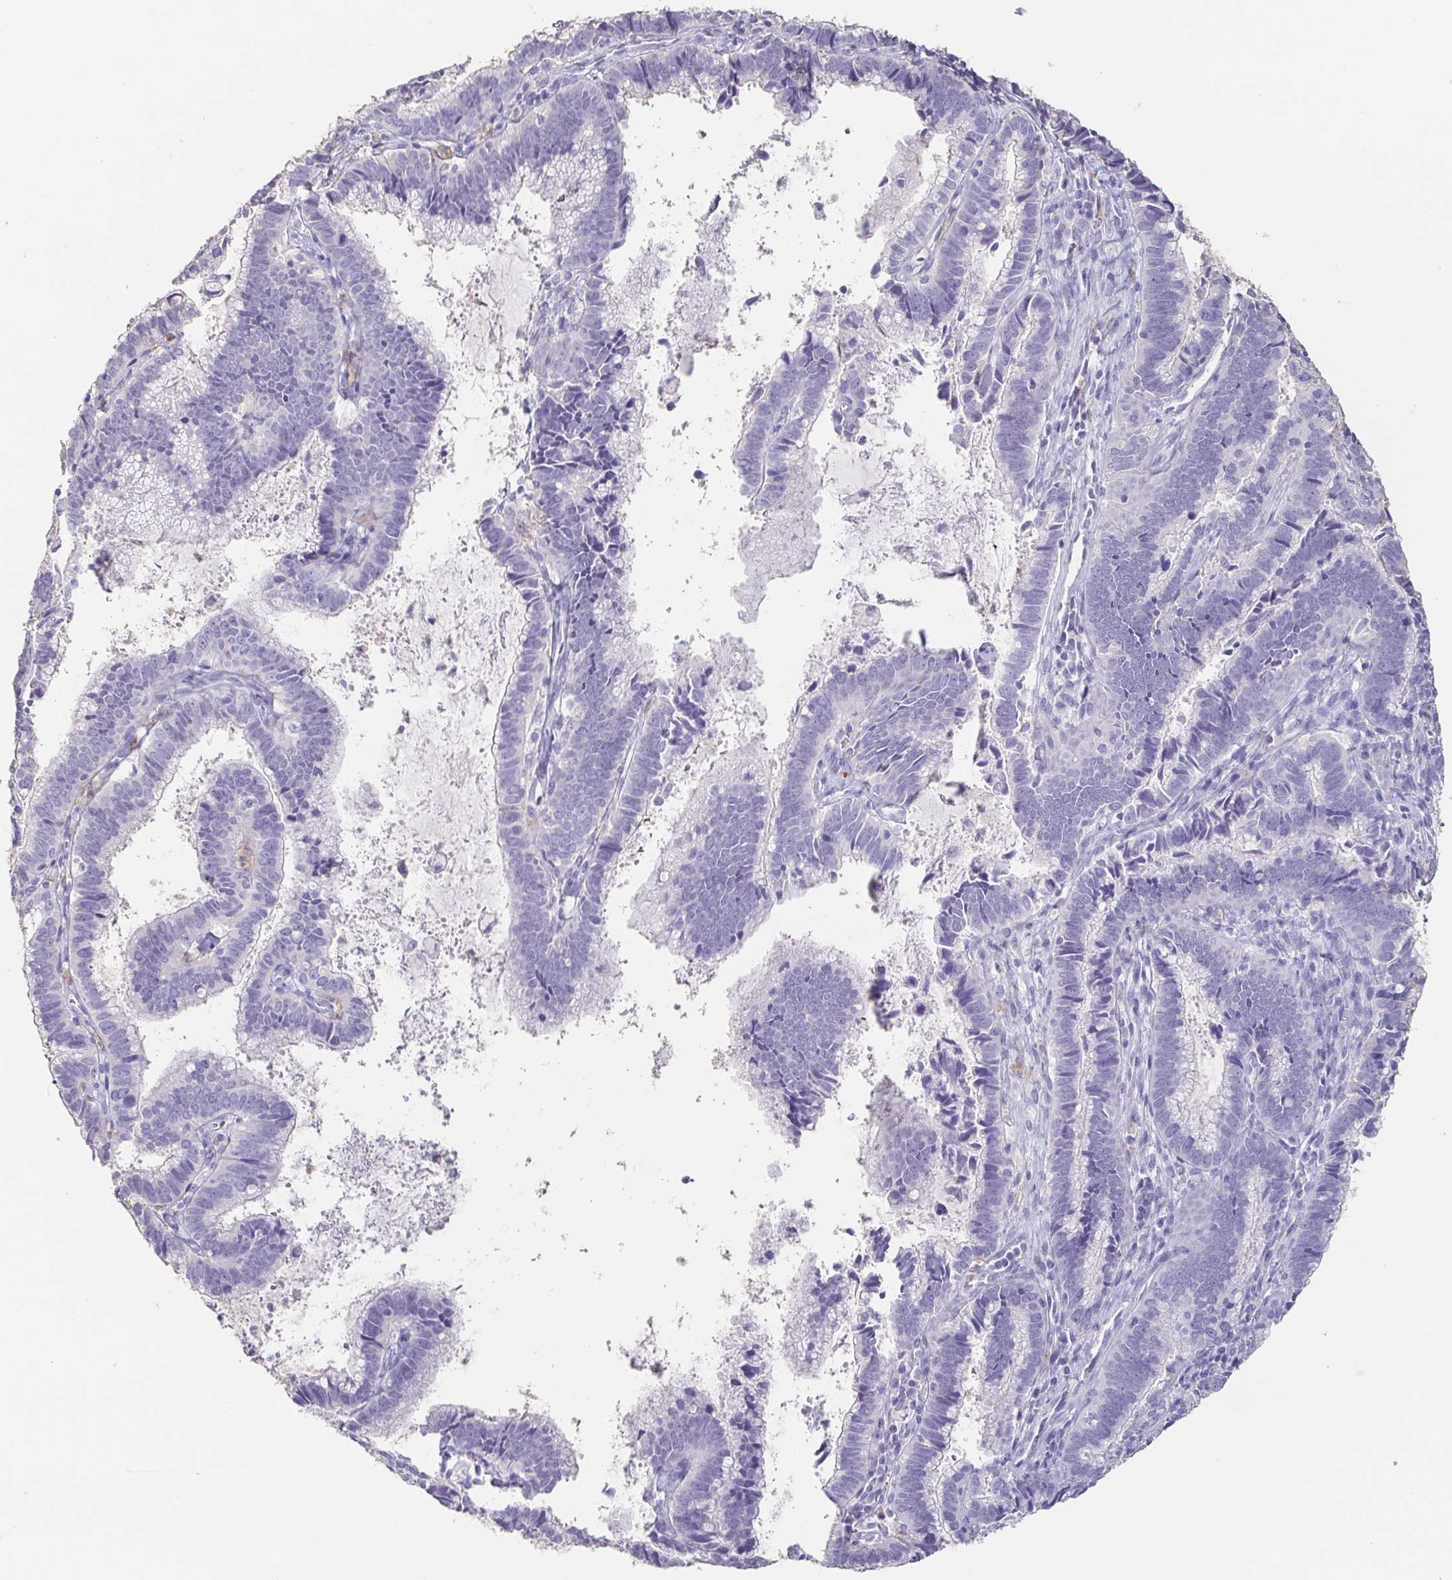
{"staining": {"intensity": "negative", "quantity": "none", "location": "none"}, "tissue": "cervical cancer", "cell_type": "Tumor cells", "image_type": "cancer", "snomed": [{"axis": "morphology", "description": "Adenocarcinoma, NOS"}, {"axis": "topography", "description": "Cervix"}], "caption": "Micrograph shows no protein staining in tumor cells of adenocarcinoma (cervical) tissue.", "gene": "BPIFA2", "patient": {"sex": "female", "age": 61}}